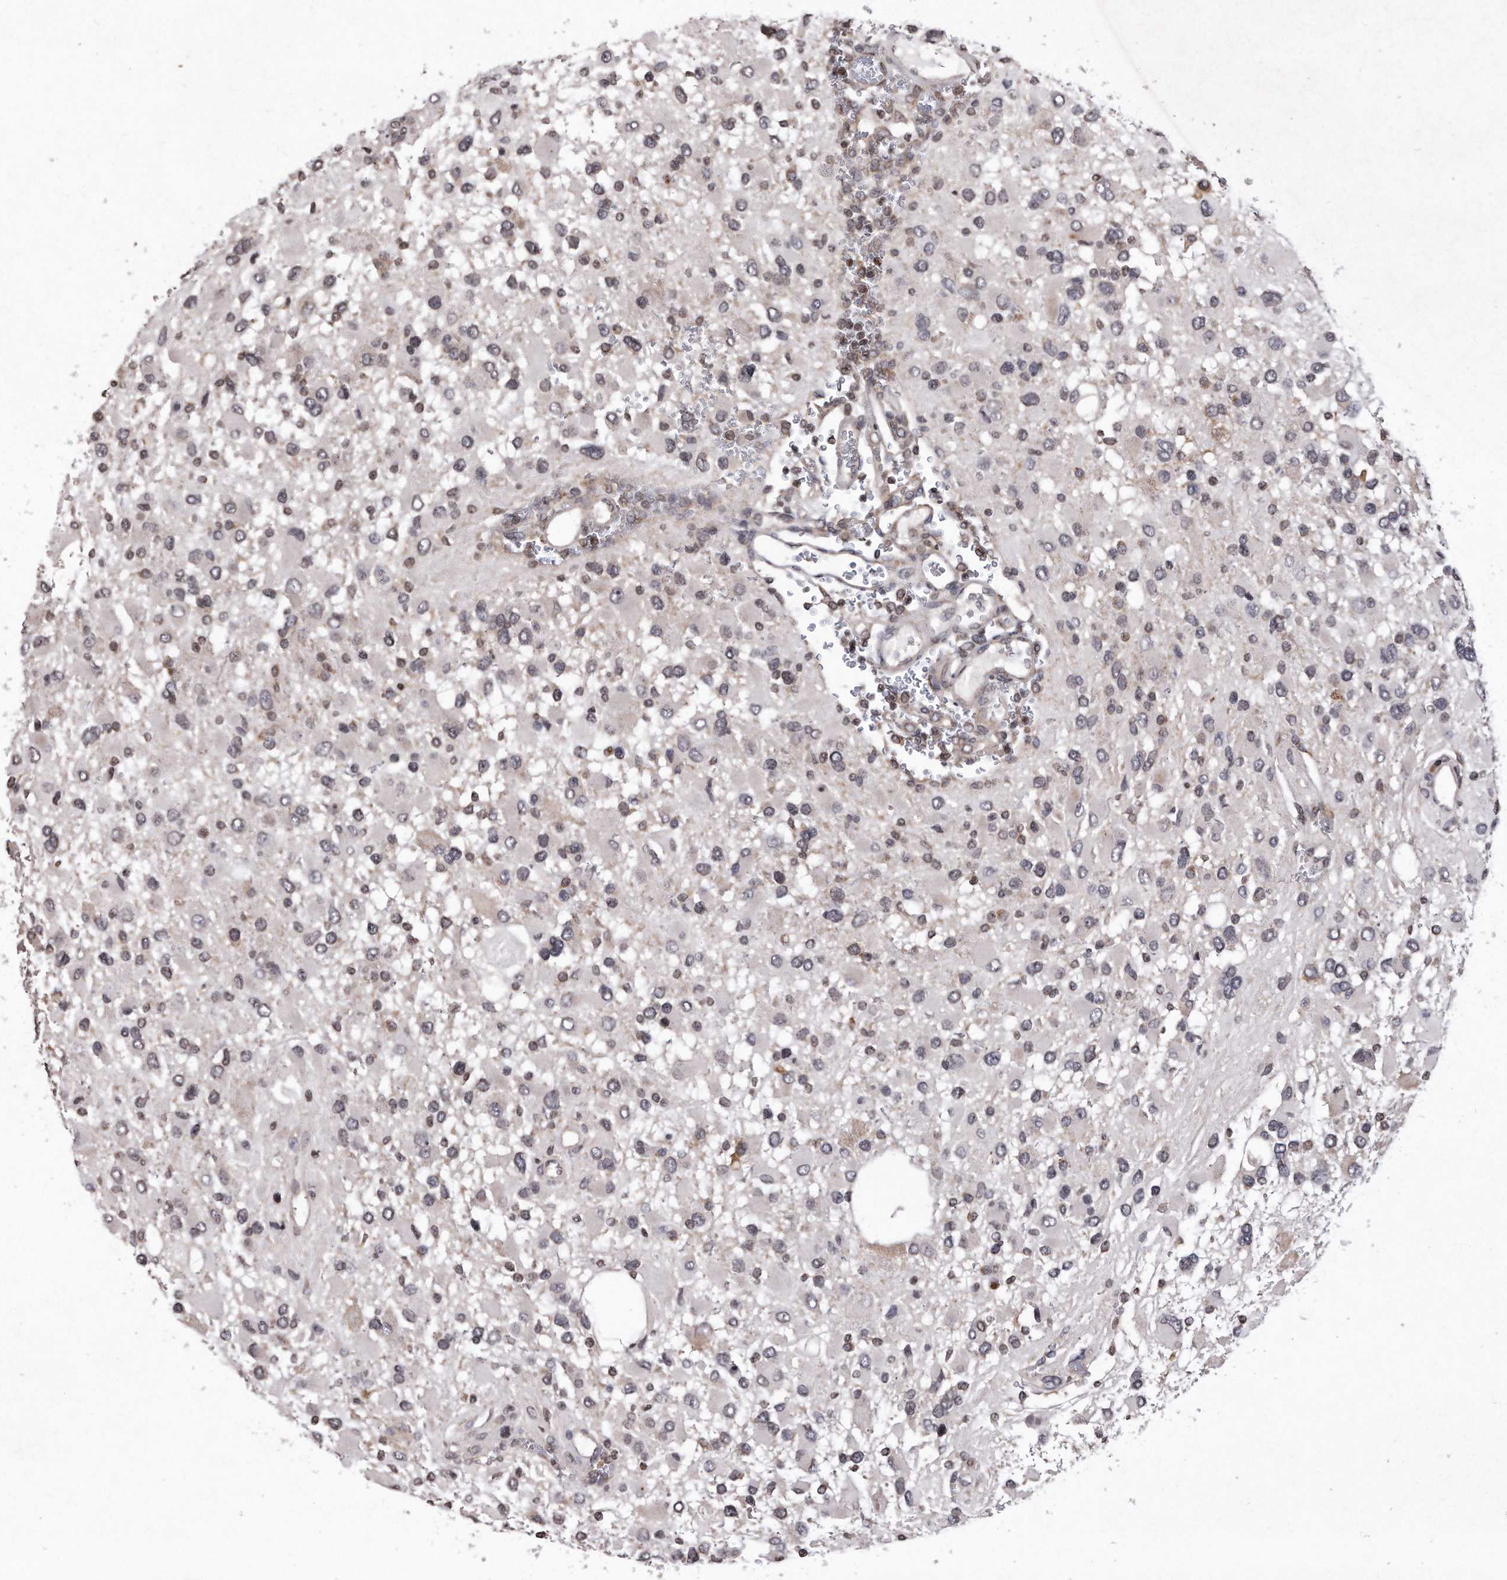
{"staining": {"intensity": "weak", "quantity": "<25%", "location": "nuclear"}, "tissue": "glioma", "cell_type": "Tumor cells", "image_type": "cancer", "snomed": [{"axis": "morphology", "description": "Glioma, malignant, High grade"}, {"axis": "topography", "description": "Brain"}], "caption": "Immunohistochemical staining of glioma reveals no significant staining in tumor cells.", "gene": "DAB1", "patient": {"sex": "male", "age": 53}}